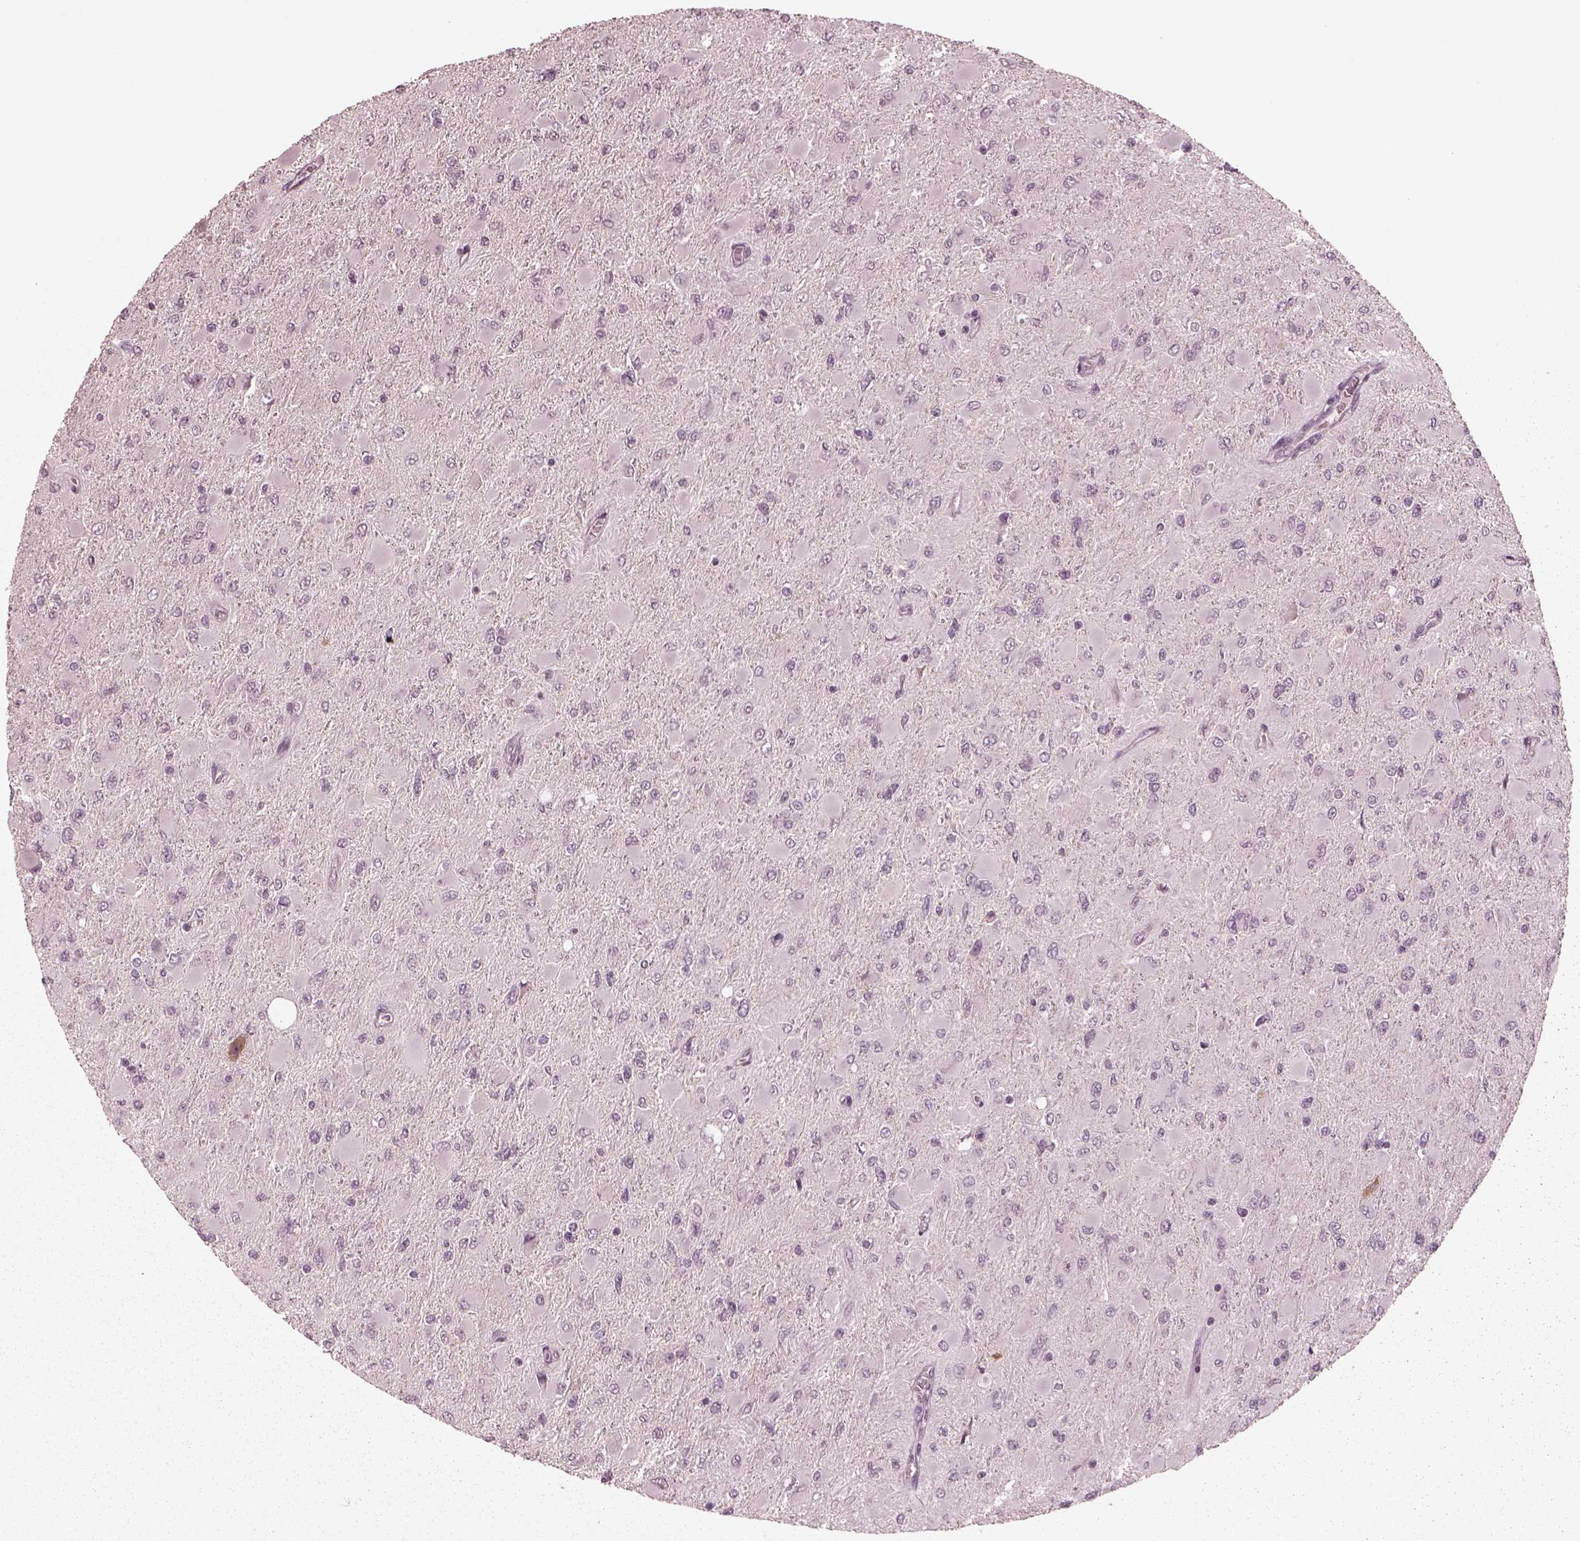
{"staining": {"intensity": "negative", "quantity": "none", "location": "none"}, "tissue": "glioma", "cell_type": "Tumor cells", "image_type": "cancer", "snomed": [{"axis": "morphology", "description": "Glioma, malignant, High grade"}, {"axis": "topography", "description": "Cerebral cortex"}], "caption": "Malignant glioma (high-grade) was stained to show a protein in brown. There is no significant expression in tumor cells. (Immunohistochemistry, brightfield microscopy, high magnification).", "gene": "RGS7", "patient": {"sex": "female", "age": 36}}